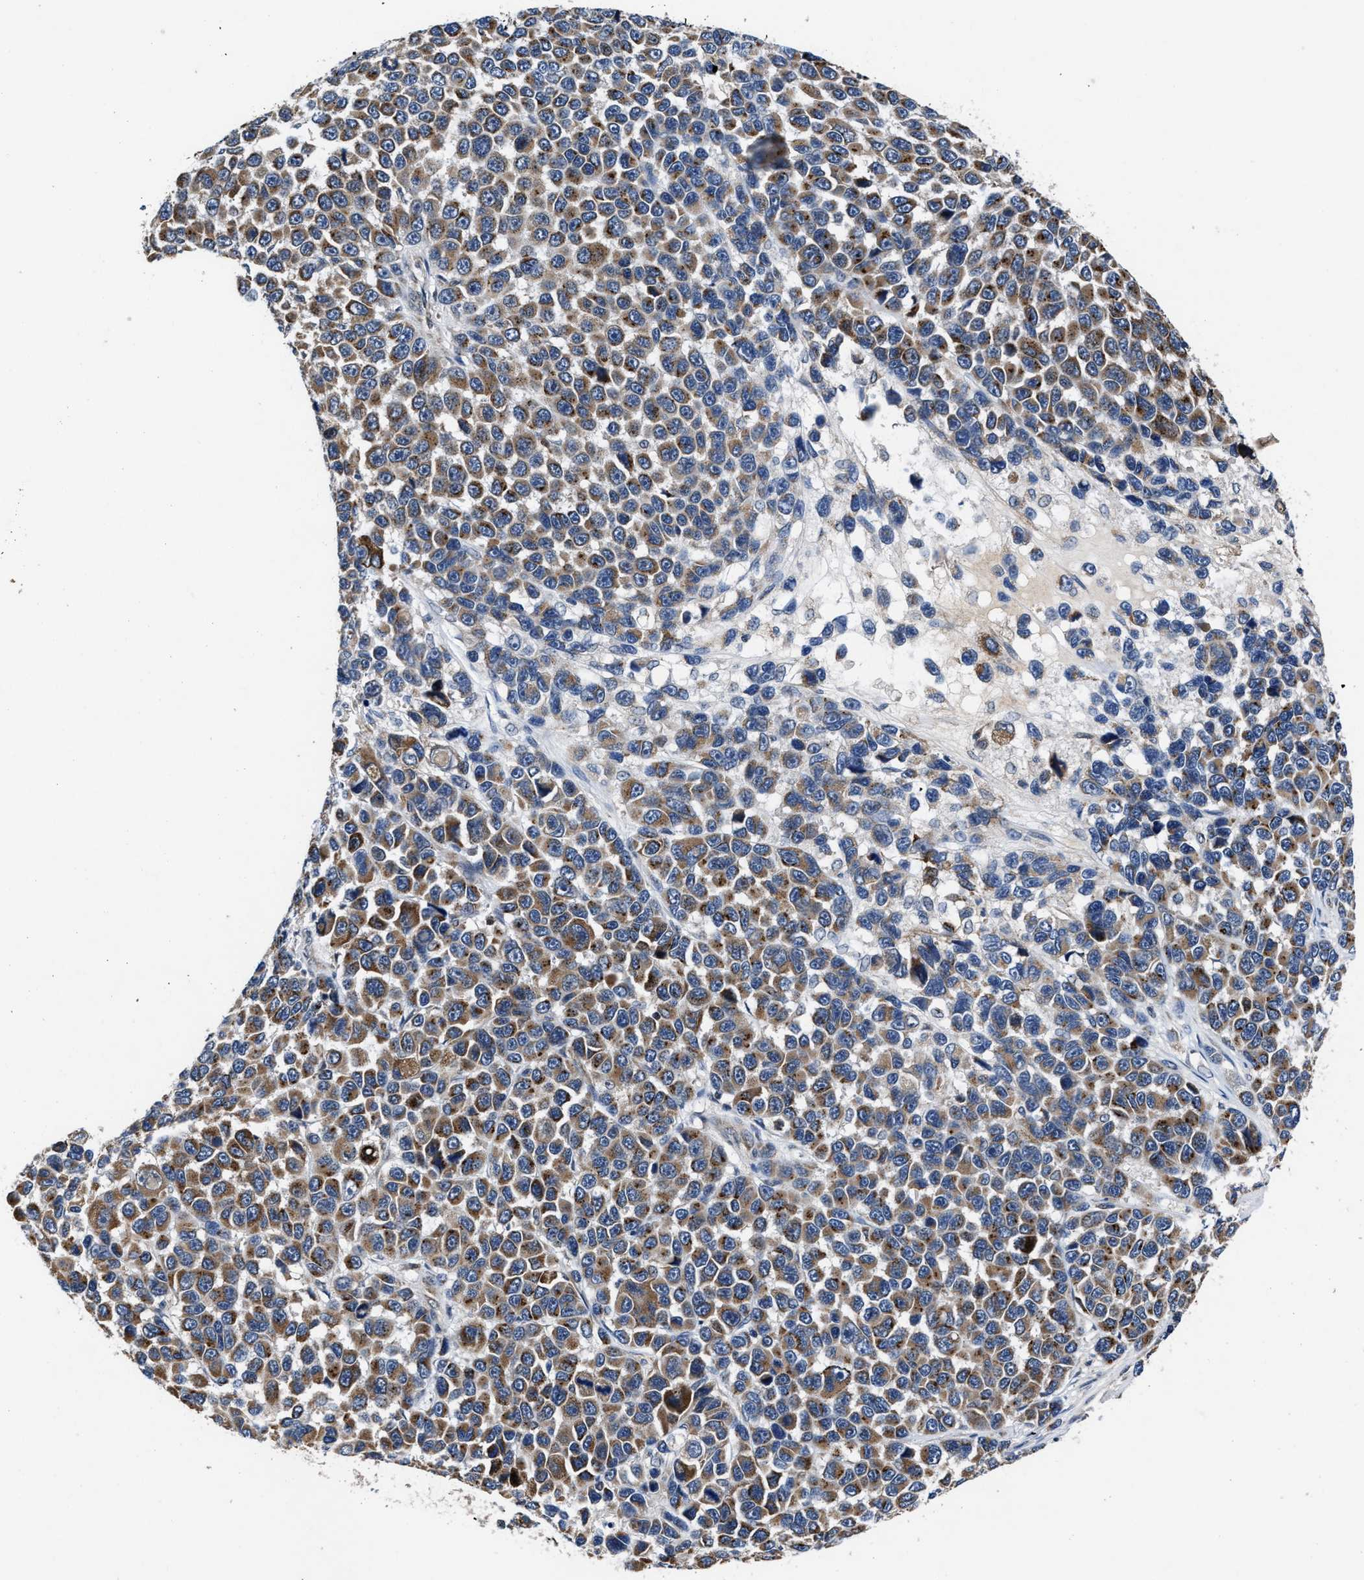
{"staining": {"intensity": "moderate", "quantity": ">75%", "location": "cytoplasmic/membranous"}, "tissue": "melanoma", "cell_type": "Tumor cells", "image_type": "cancer", "snomed": [{"axis": "morphology", "description": "Malignant melanoma, NOS"}, {"axis": "topography", "description": "Skin"}], "caption": "Protein expression analysis of human malignant melanoma reveals moderate cytoplasmic/membranous positivity in approximately >75% of tumor cells.", "gene": "TMEM53", "patient": {"sex": "male", "age": 53}}